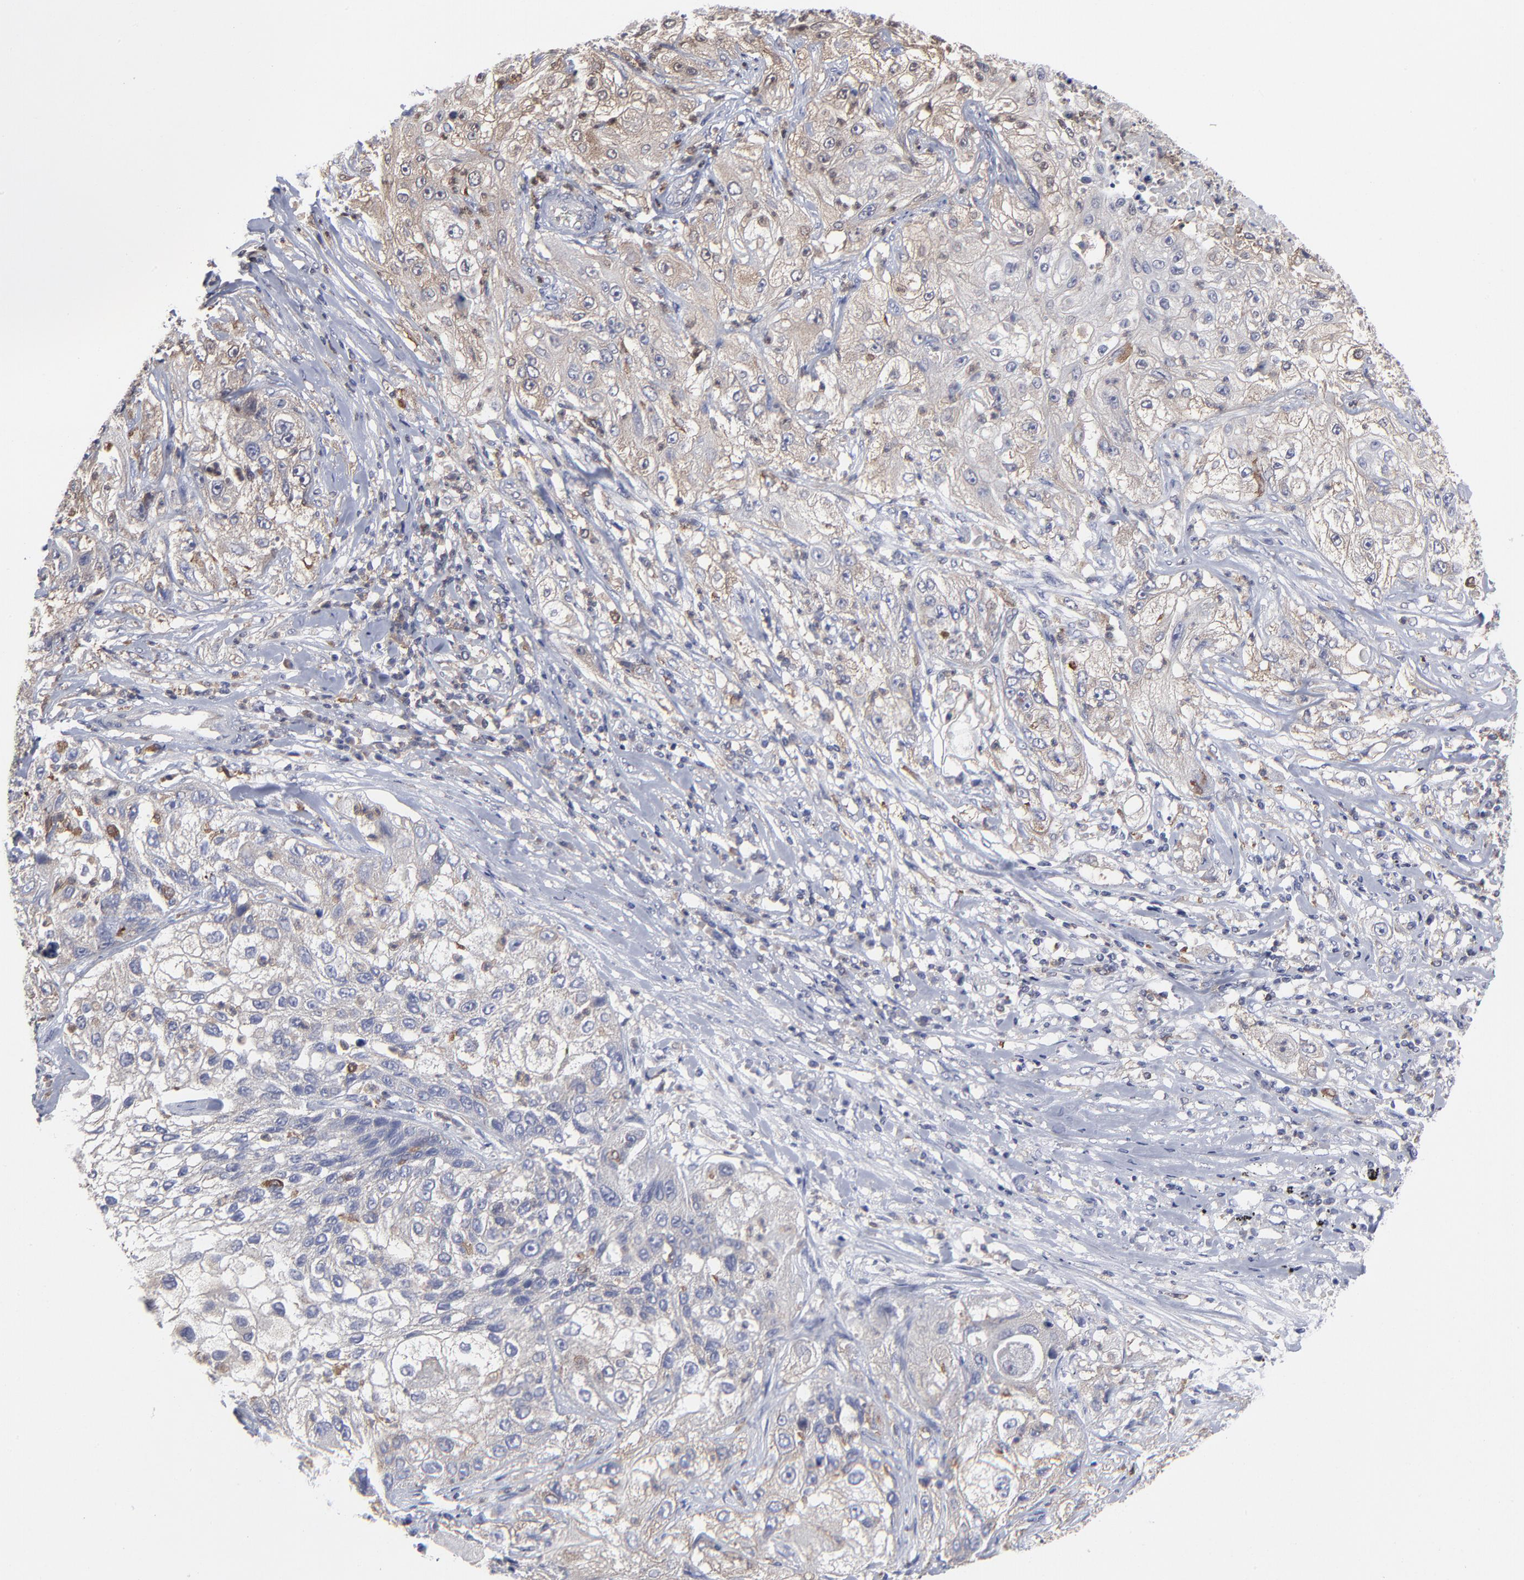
{"staining": {"intensity": "negative", "quantity": "none", "location": "none"}, "tissue": "lung cancer", "cell_type": "Tumor cells", "image_type": "cancer", "snomed": [{"axis": "morphology", "description": "Inflammation, NOS"}, {"axis": "morphology", "description": "Squamous cell carcinoma, NOS"}, {"axis": "topography", "description": "Lymph node"}, {"axis": "topography", "description": "Soft tissue"}, {"axis": "topography", "description": "Lung"}], "caption": "An immunohistochemistry photomicrograph of squamous cell carcinoma (lung) is shown. There is no staining in tumor cells of squamous cell carcinoma (lung). The staining was performed using DAB (3,3'-diaminobenzidine) to visualize the protein expression in brown, while the nuclei were stained in blue with hematoxylin (Magnification: 20x).", "gene": "MAP2K1", "patient": {"sex": "male", "age": 66}}